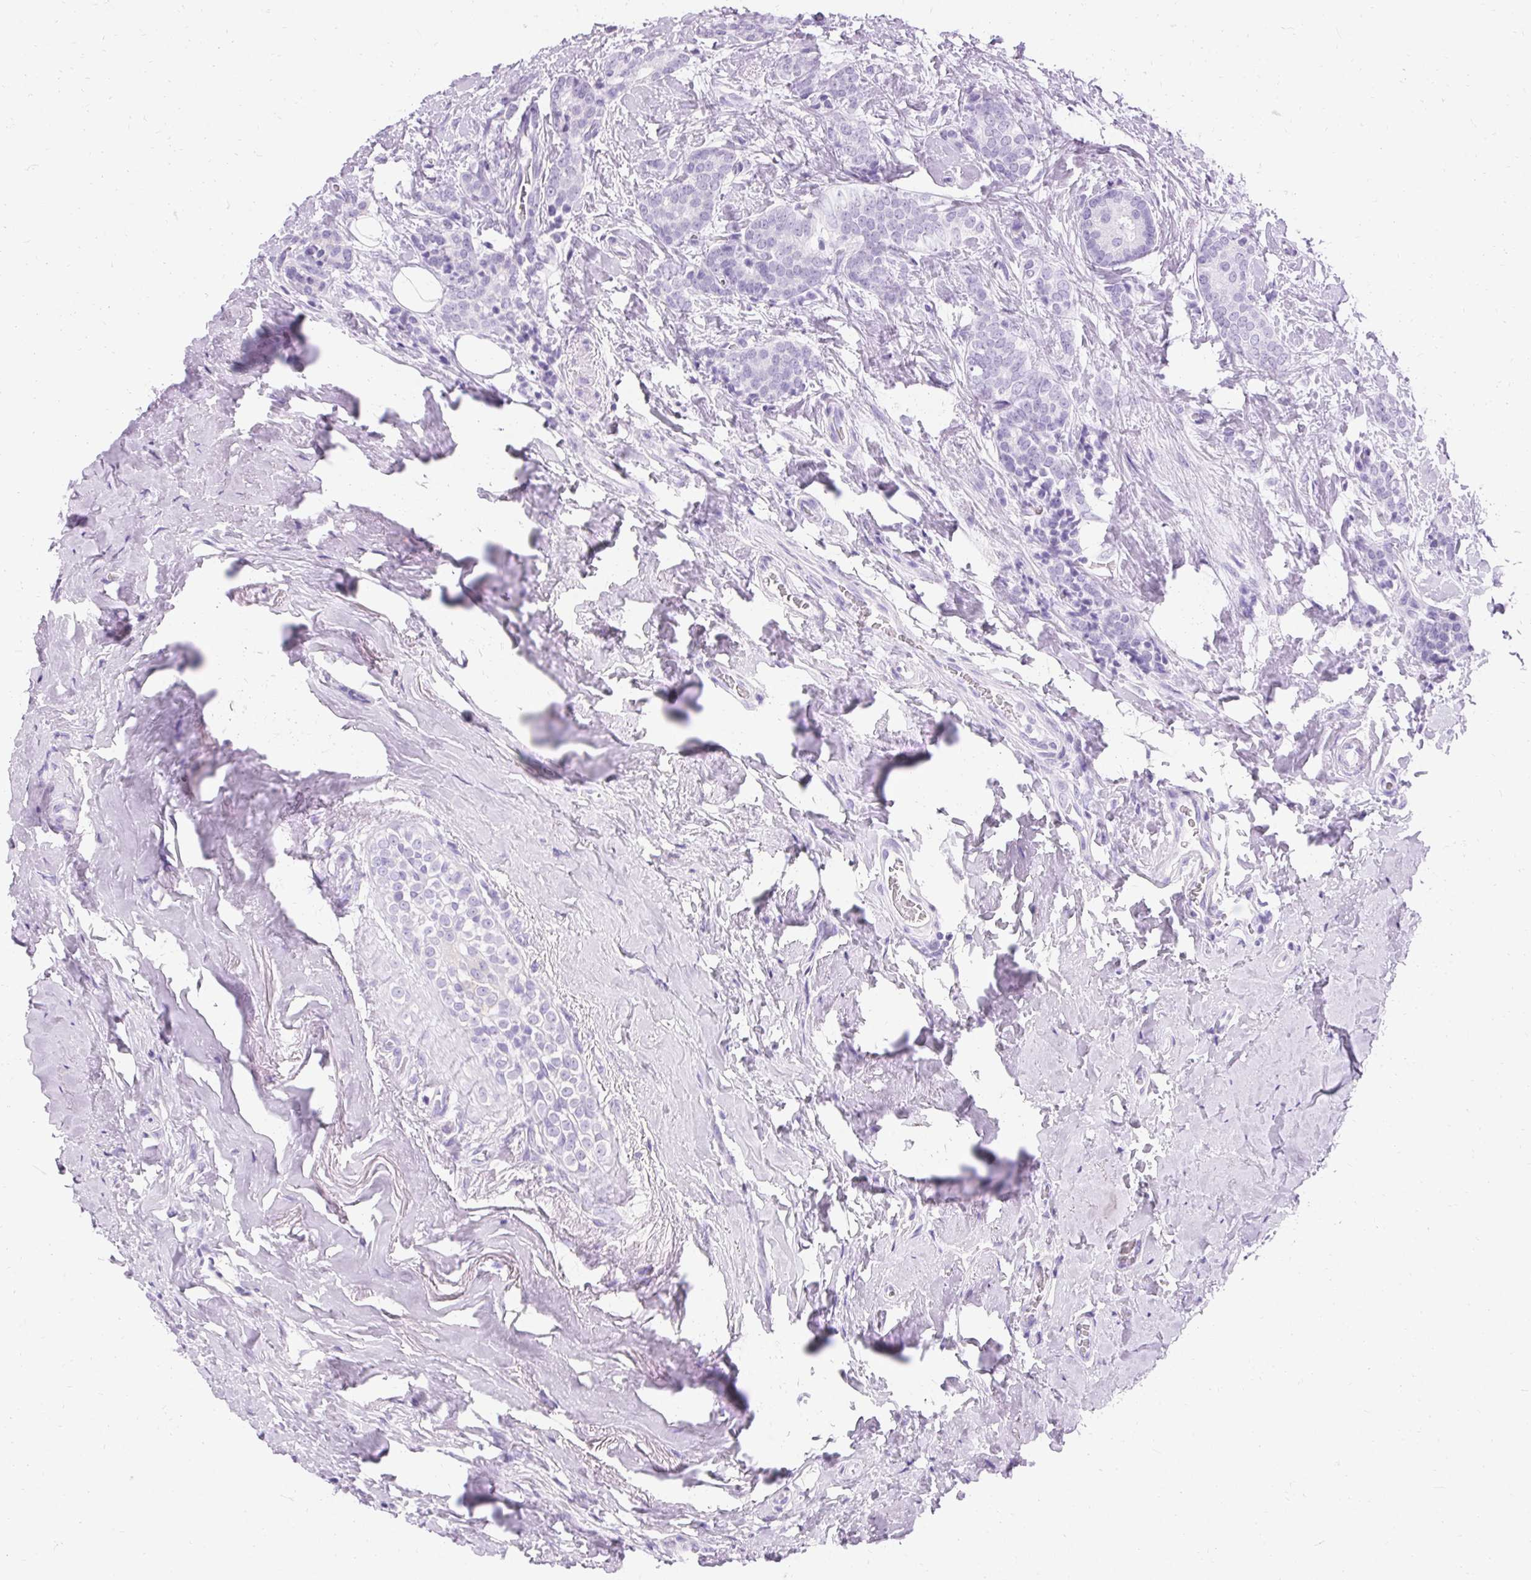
{"staining": {"intensity": "negative", "quantity": "none", "location": "none"}, "tissue": "breast cancer", "cell_type": "Tumor cells", "image_type": "cancer", "snomed": [{"axis": "morphology", "description": "Normal tissue, NOS"}, {"axis": "morphology", "description": "Duct carcinoma"}, {"axis": "topography", "description": "Breast"}], "caption": "A micrograph of breast invasive ductal carcinoma stained for a protein reveals no brown staining in tumor cells.", "gene": "ASGR2", "patient": {"sex": "female", "age": 77}}